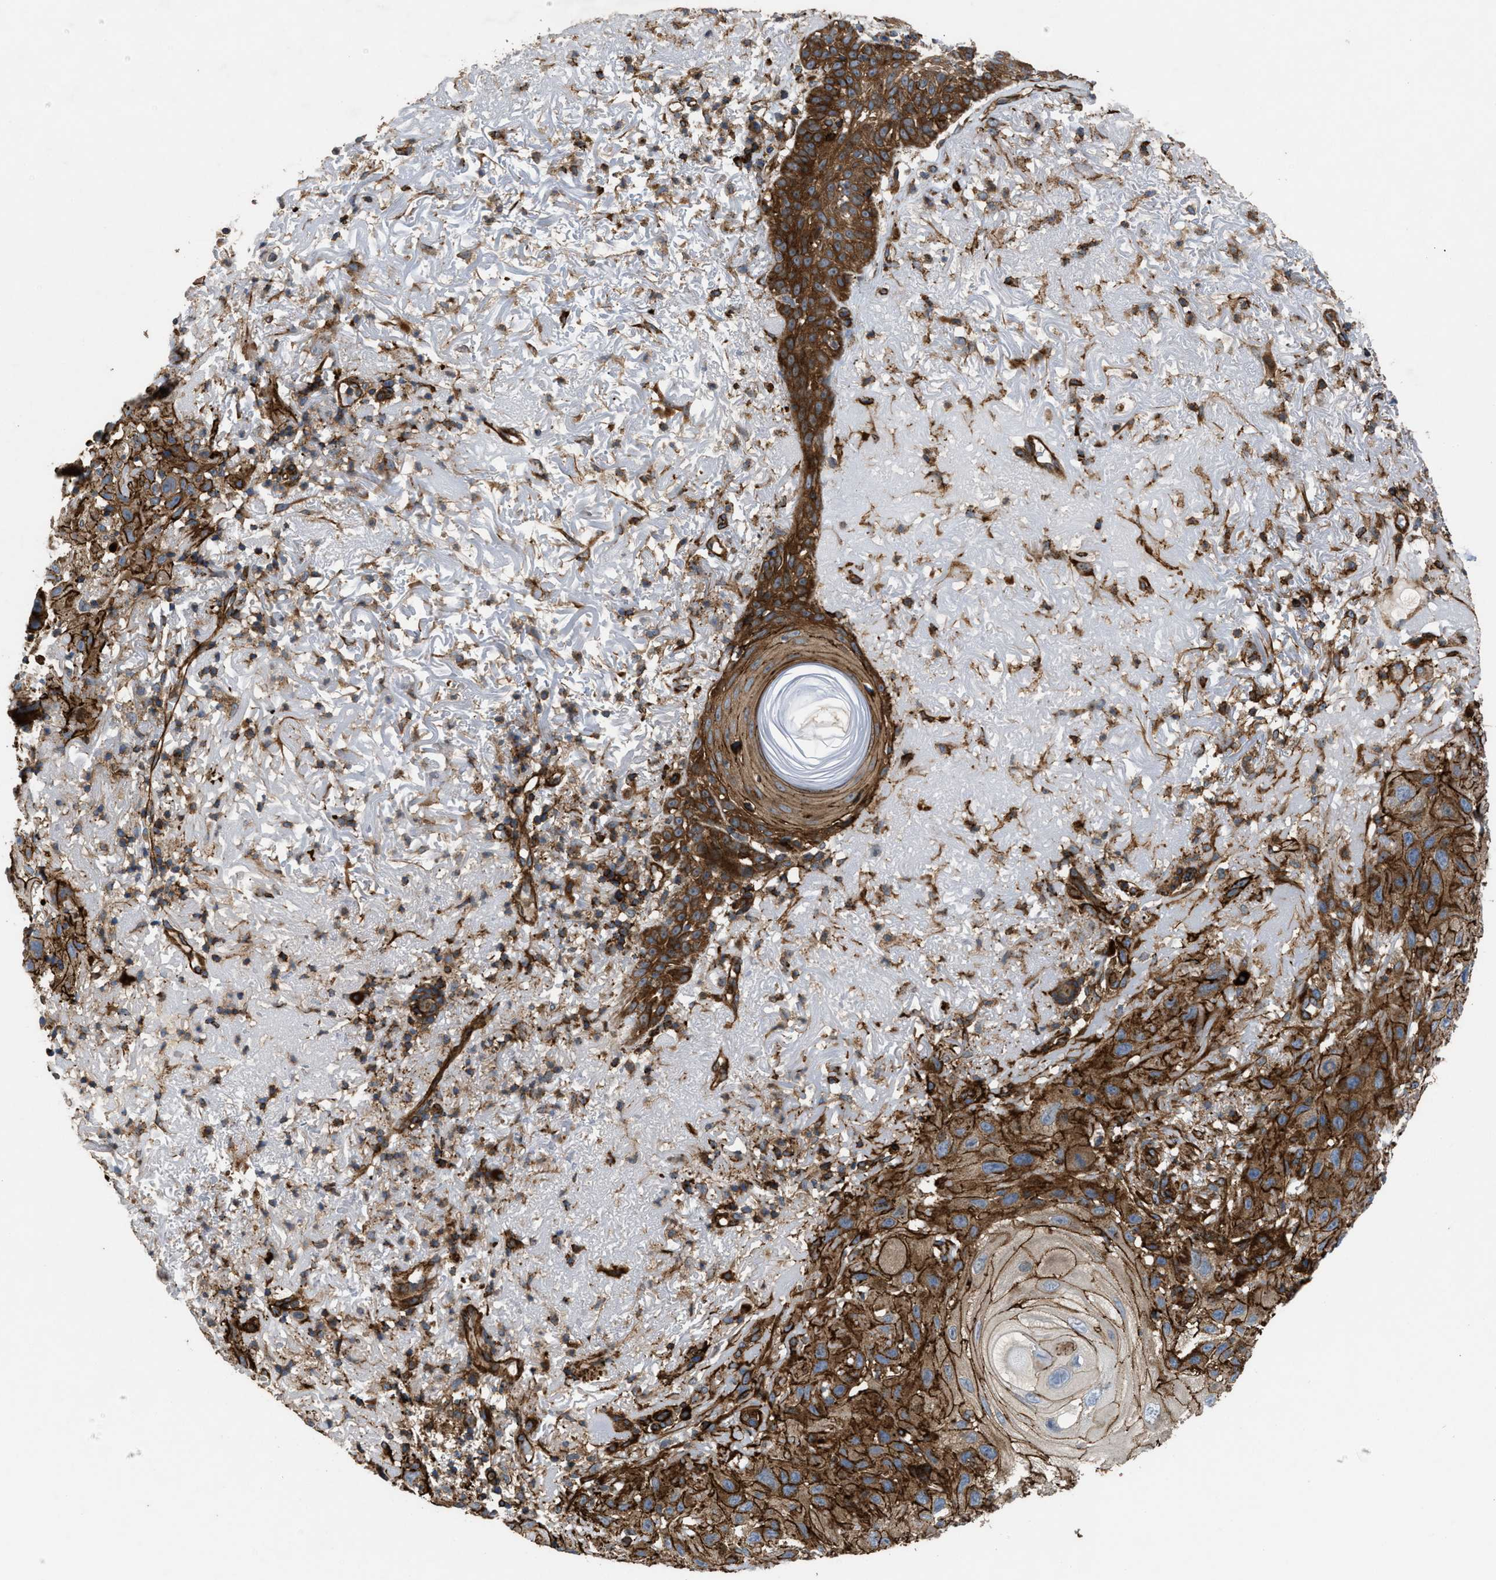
{"staining": {"intensity": "strong", "quantity": ">75%", "location": "cytoplasmic/membranous"}, "tissue": "skin cancer", "cell_type": "Tumor cells", "image_type": "cancer", "snomed": [{"axis": "morphology", "description": "Squamous cell carcinoma, NOS"}, {"axis": "topography", "description": "Skin"}], "caption": "Strong cytoplasmic/membranous protein positivity is appreciated in approximately >75% of tumor cells in squamous cell carcinoma (skin). (DAB IHC, brown staining for protein, blue staining for nuclei).", "gene": "EGLN1", "patient": {"sex": "female", "age": 96}}